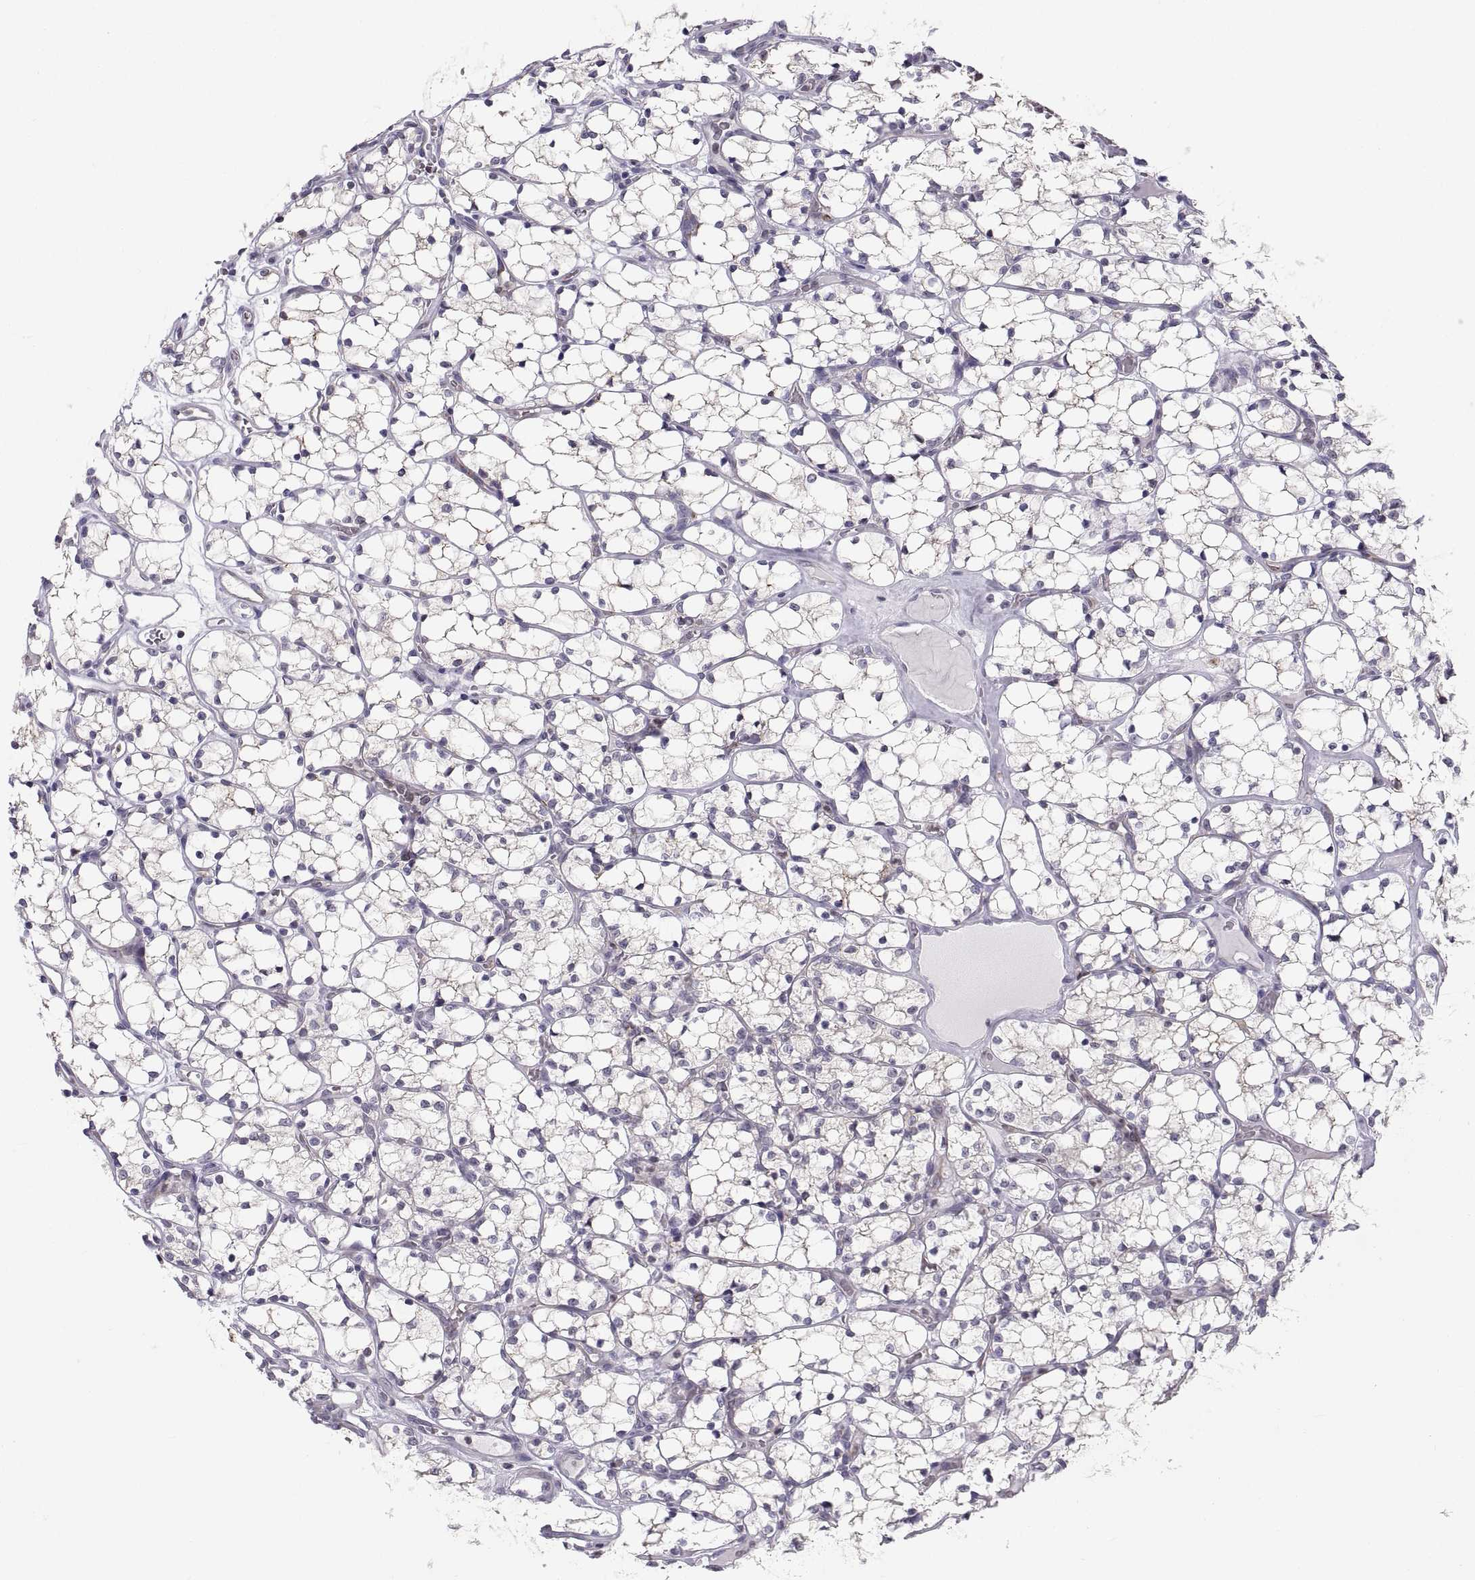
{"staining": {"intensity": "moderate", "quantity": "<25%", "location": "cytoplasmic/membranous"}, "tissue": "renal cancer", "cell_type": "Tumor cells", "image_type": "cancer", "snomed": [{"axis": "morphology", "description": "Adenocarcinoma, NOS"}, {"axis": "topography", "description": "Kidney"}], "caption": "Immunohistochemical staining of renal cancer demonstrates low levels of moderate cytoplasmic/membranous positivity in about <25% of tumor cells.", "gene": "ERO1A", "patient": {"sex": "female", "age": 69}}